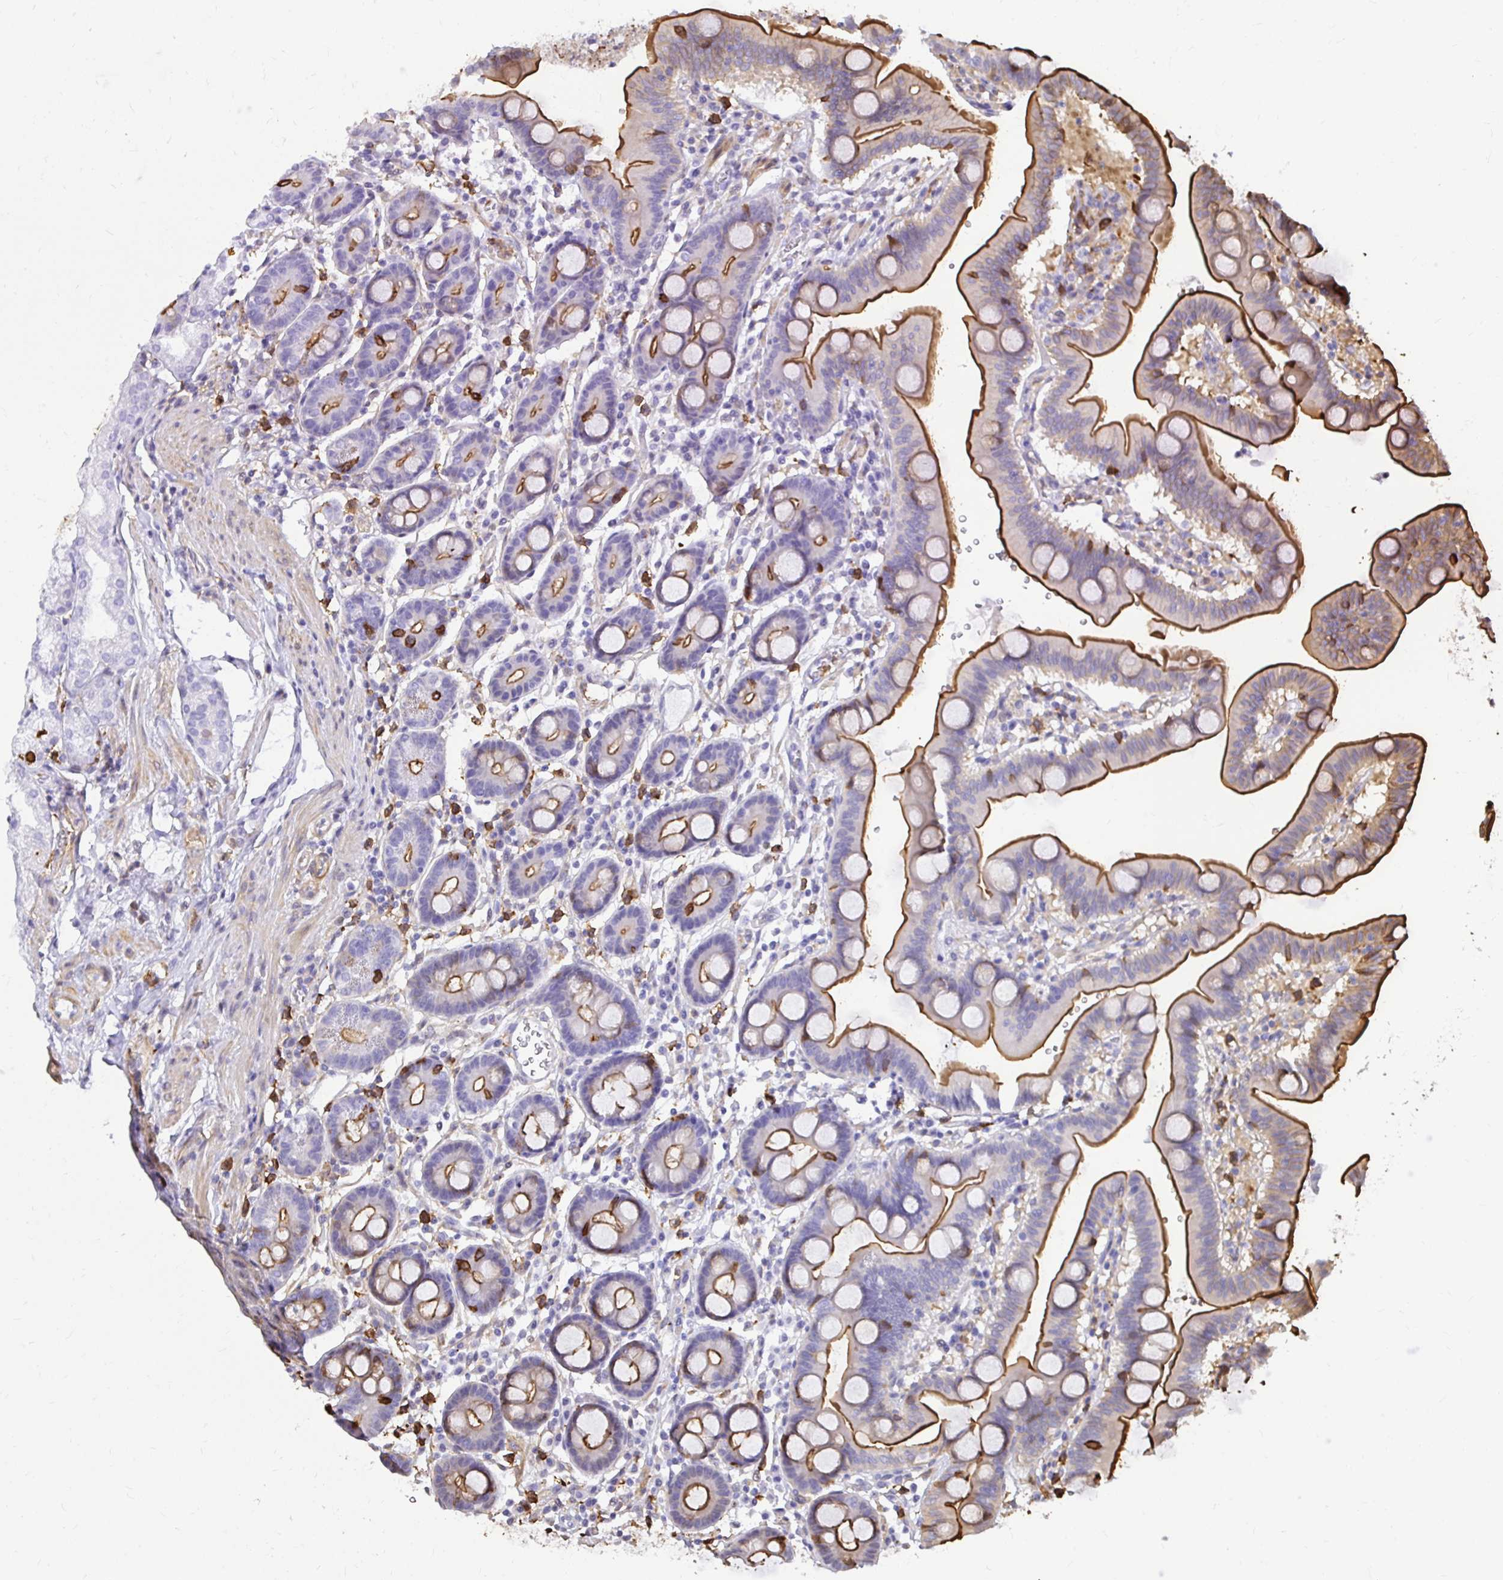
{"staining": {"intensity": "strong", "quantity": "25%-75%", "location": "cytoplasmic/membranous"}, "tissue": "duodenum", "cell_type": "Glandular cells", "image_type": "normal", "snomed": [{"axis": "morphology", "description": "Normal tissue, NOS"}, {"axis": "topography", "description": "Duodenum"}], "caption": "Protein analysis of unremarkable duodenum displays strong cytoplasmic/membranous staining in approximately 25%-75% of glandular cells.", "gene": "GSN", "patient": {"sex": "male", "age": 59}}